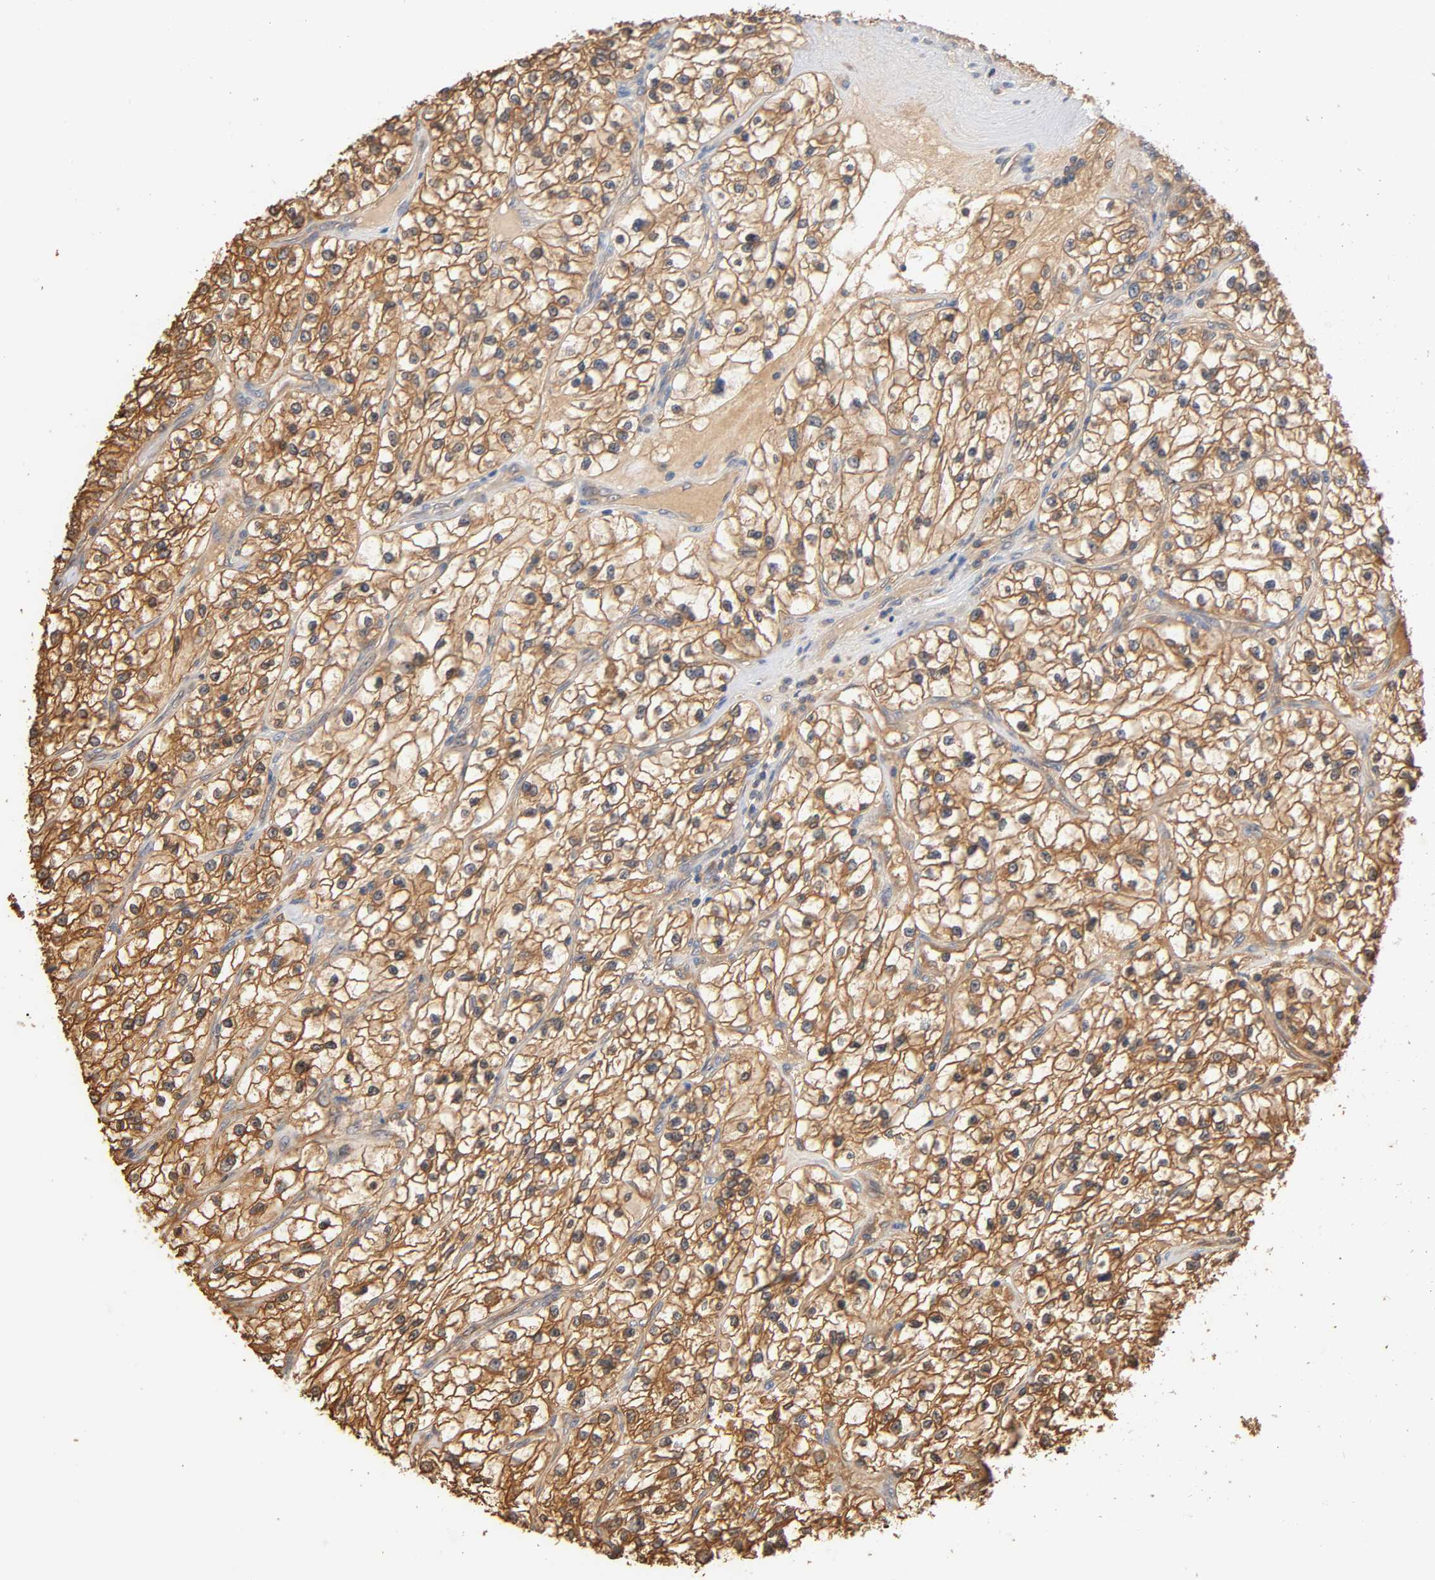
{"staining": {"intensity": "strong", "quantity": ">75%", "location": "cytoplasmic/membranous"}, "tissue": "renal cancer", "cell_type": "Tumor cells", "image_type": "cancer", "snomed": [{"axis": "morphology", "description": "Adenocarcinoma, NOS"}, {"axis": "topography", "description": "Kidney"}], "caption": "This micrograph shows renal cancer stained with IHC to label a protein in brown. The cytoplasmic/membranous of tumor cells show strong positivity for the protein. Nuclei are counter-stained blue.", "gene": "ALDOA", "patient": {"sex": "female", "age": 57}}